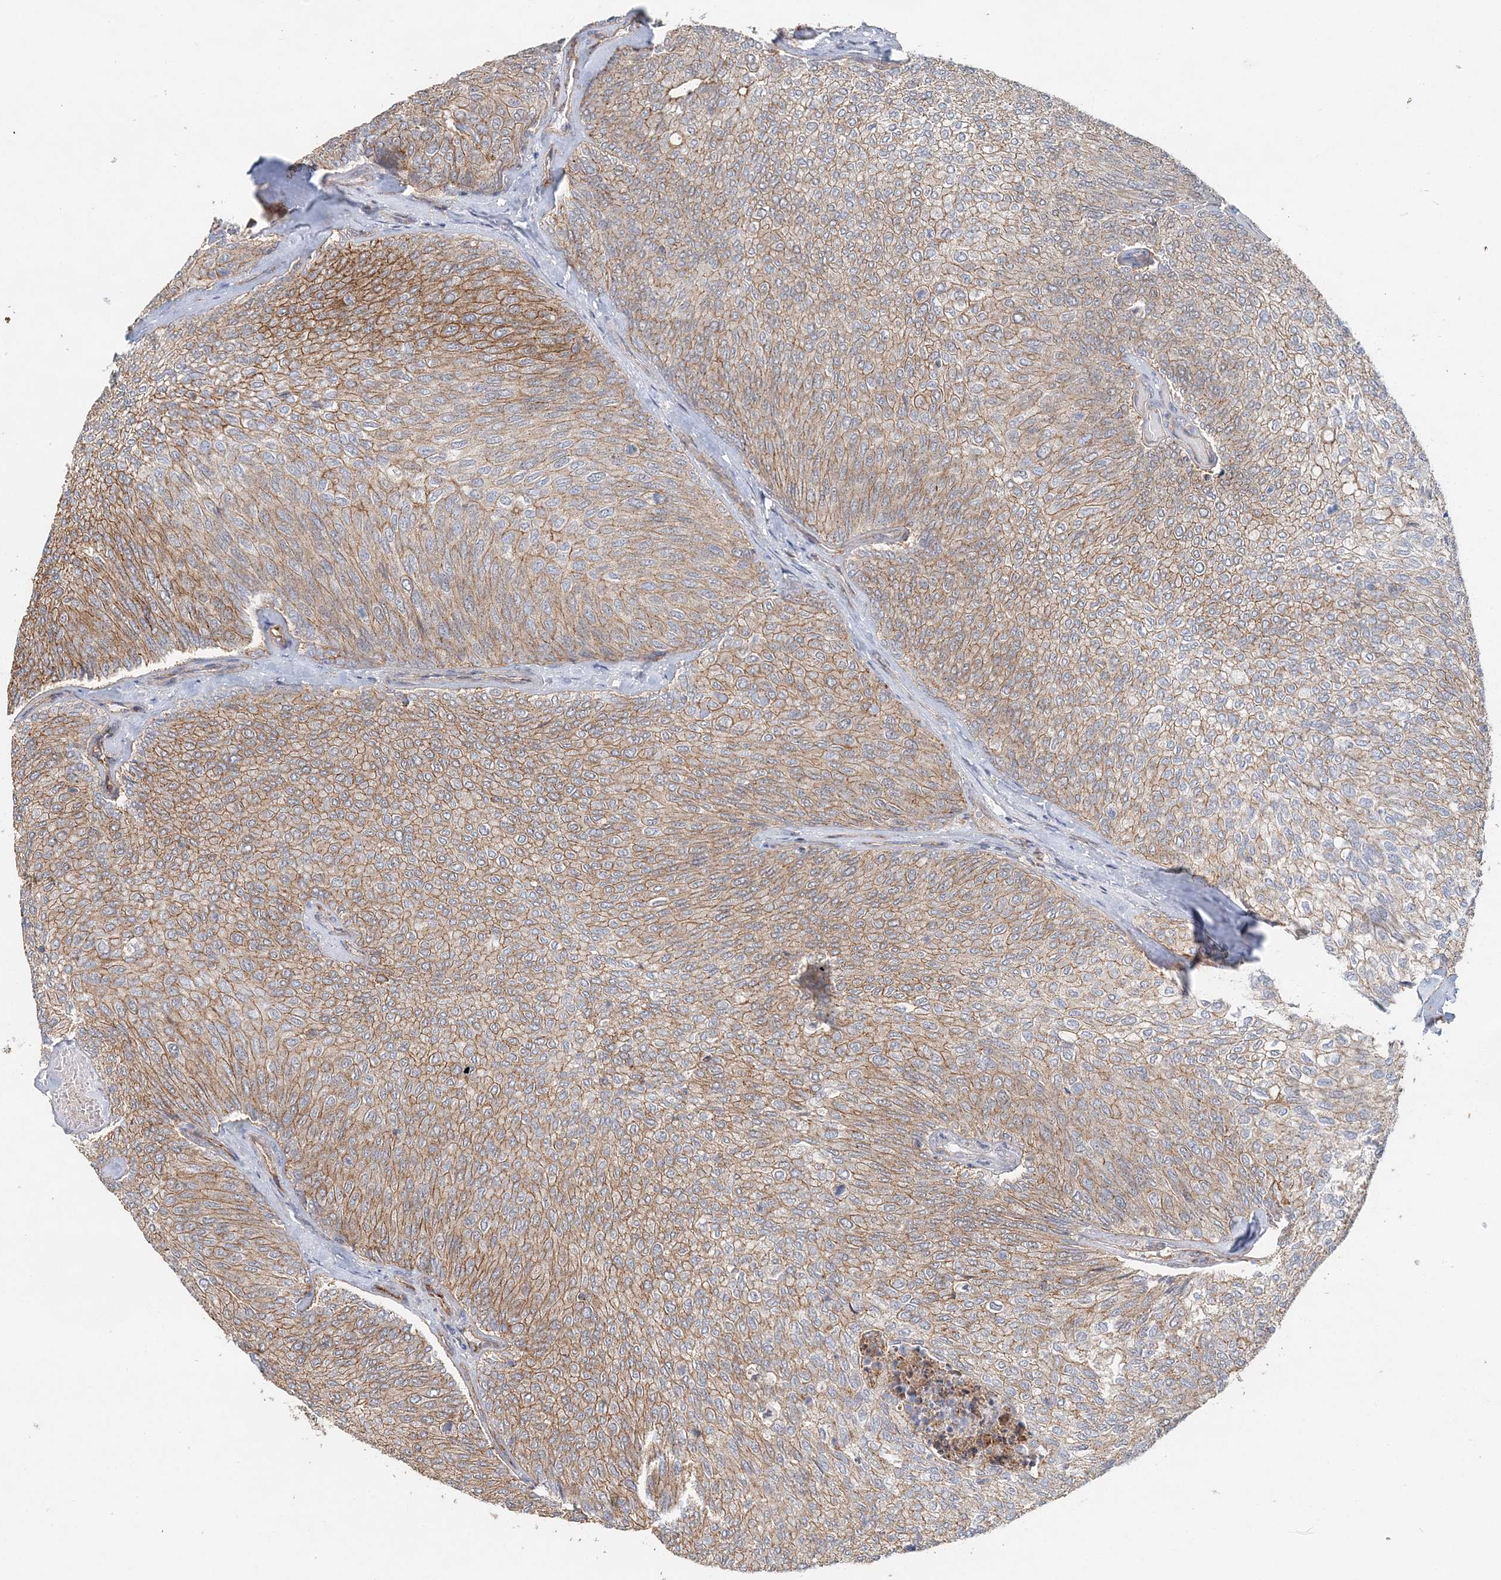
{"staining": {"intensity": "moderate", "quantity": ">75%", "location": "cytoplasmic/membranous"}, "tissue": "urothelial cancer", "cell_type": "Tumor cells", "image_type": "cancer", "snomed": [{"axis": "morphology", "description": "Urothelial carcinoma, Low grade"}, {"axis": "topography", "description": "Urinary bladder"}], "caption": "Low-grade urothelial carcinoma stained for a protein (brown) demonstrates moderate cytoplasmic/membranous positive staining in about >75% of tumor cells.", "gene": "MAT2B", "patient": {"sex": "female", "age": 79}}